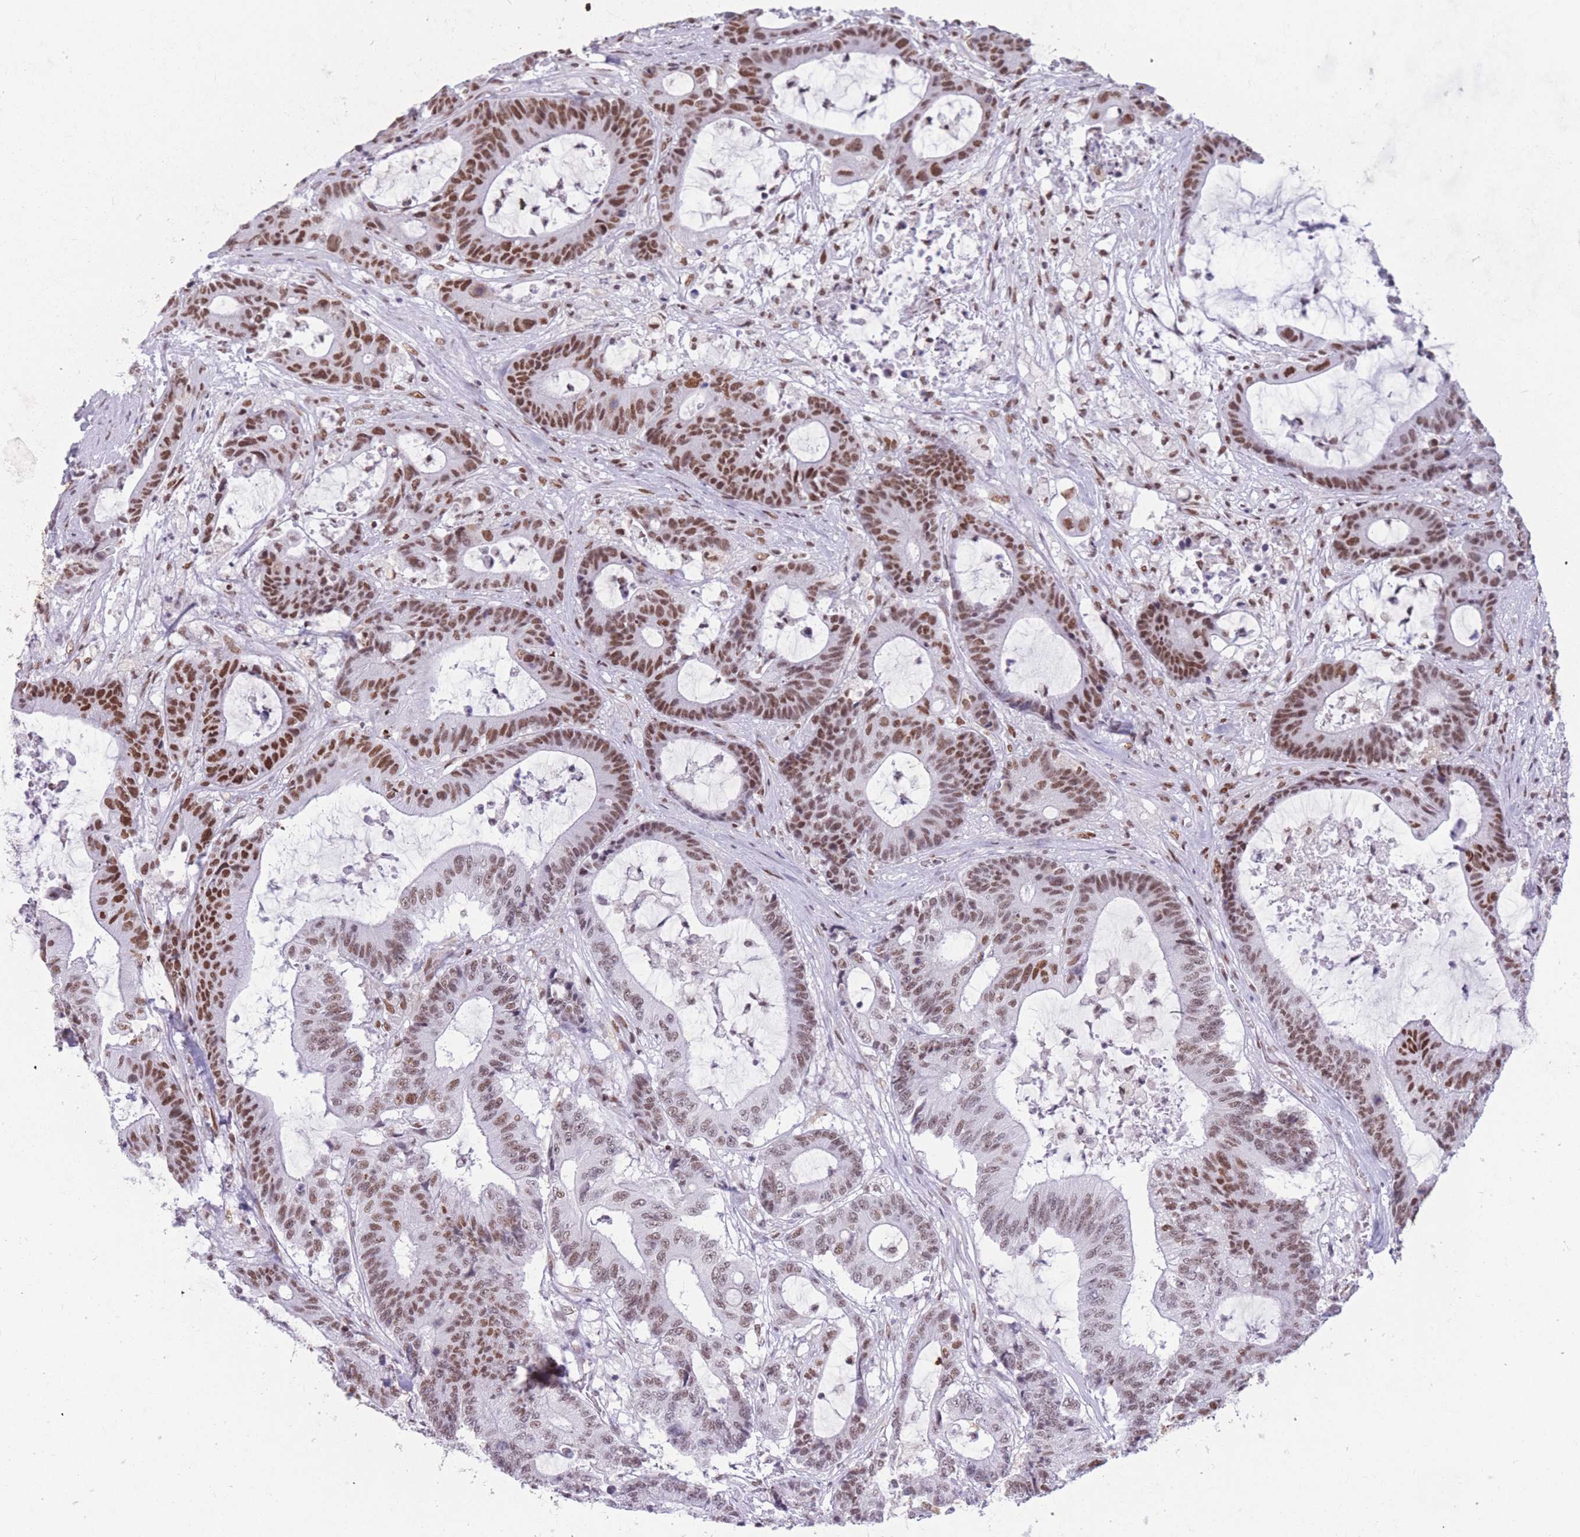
{"staining": {"intensity": "moderate", "quantity": ">75%", "location": "nuclear"}, "tissue": "colorectal cancer", "cell_type": "Tumor cells", "image_type": "cancer", "snomed": [{"axis": "morphology", "description": "Adenocarcinoma, NOS"}, {"axis": "topography", "description": "Colon"}], "caption": "An image of colorectal adenocarcinoma stained for a protein demonstrates moderate nuclear brown staining in tumor cells. Immunohistochemistry (ihc) stains the protein in brown and the nuclei are stained blue.", "gene": "HNRNPUL1", "patient": {"sex": "female", "age": 84}}